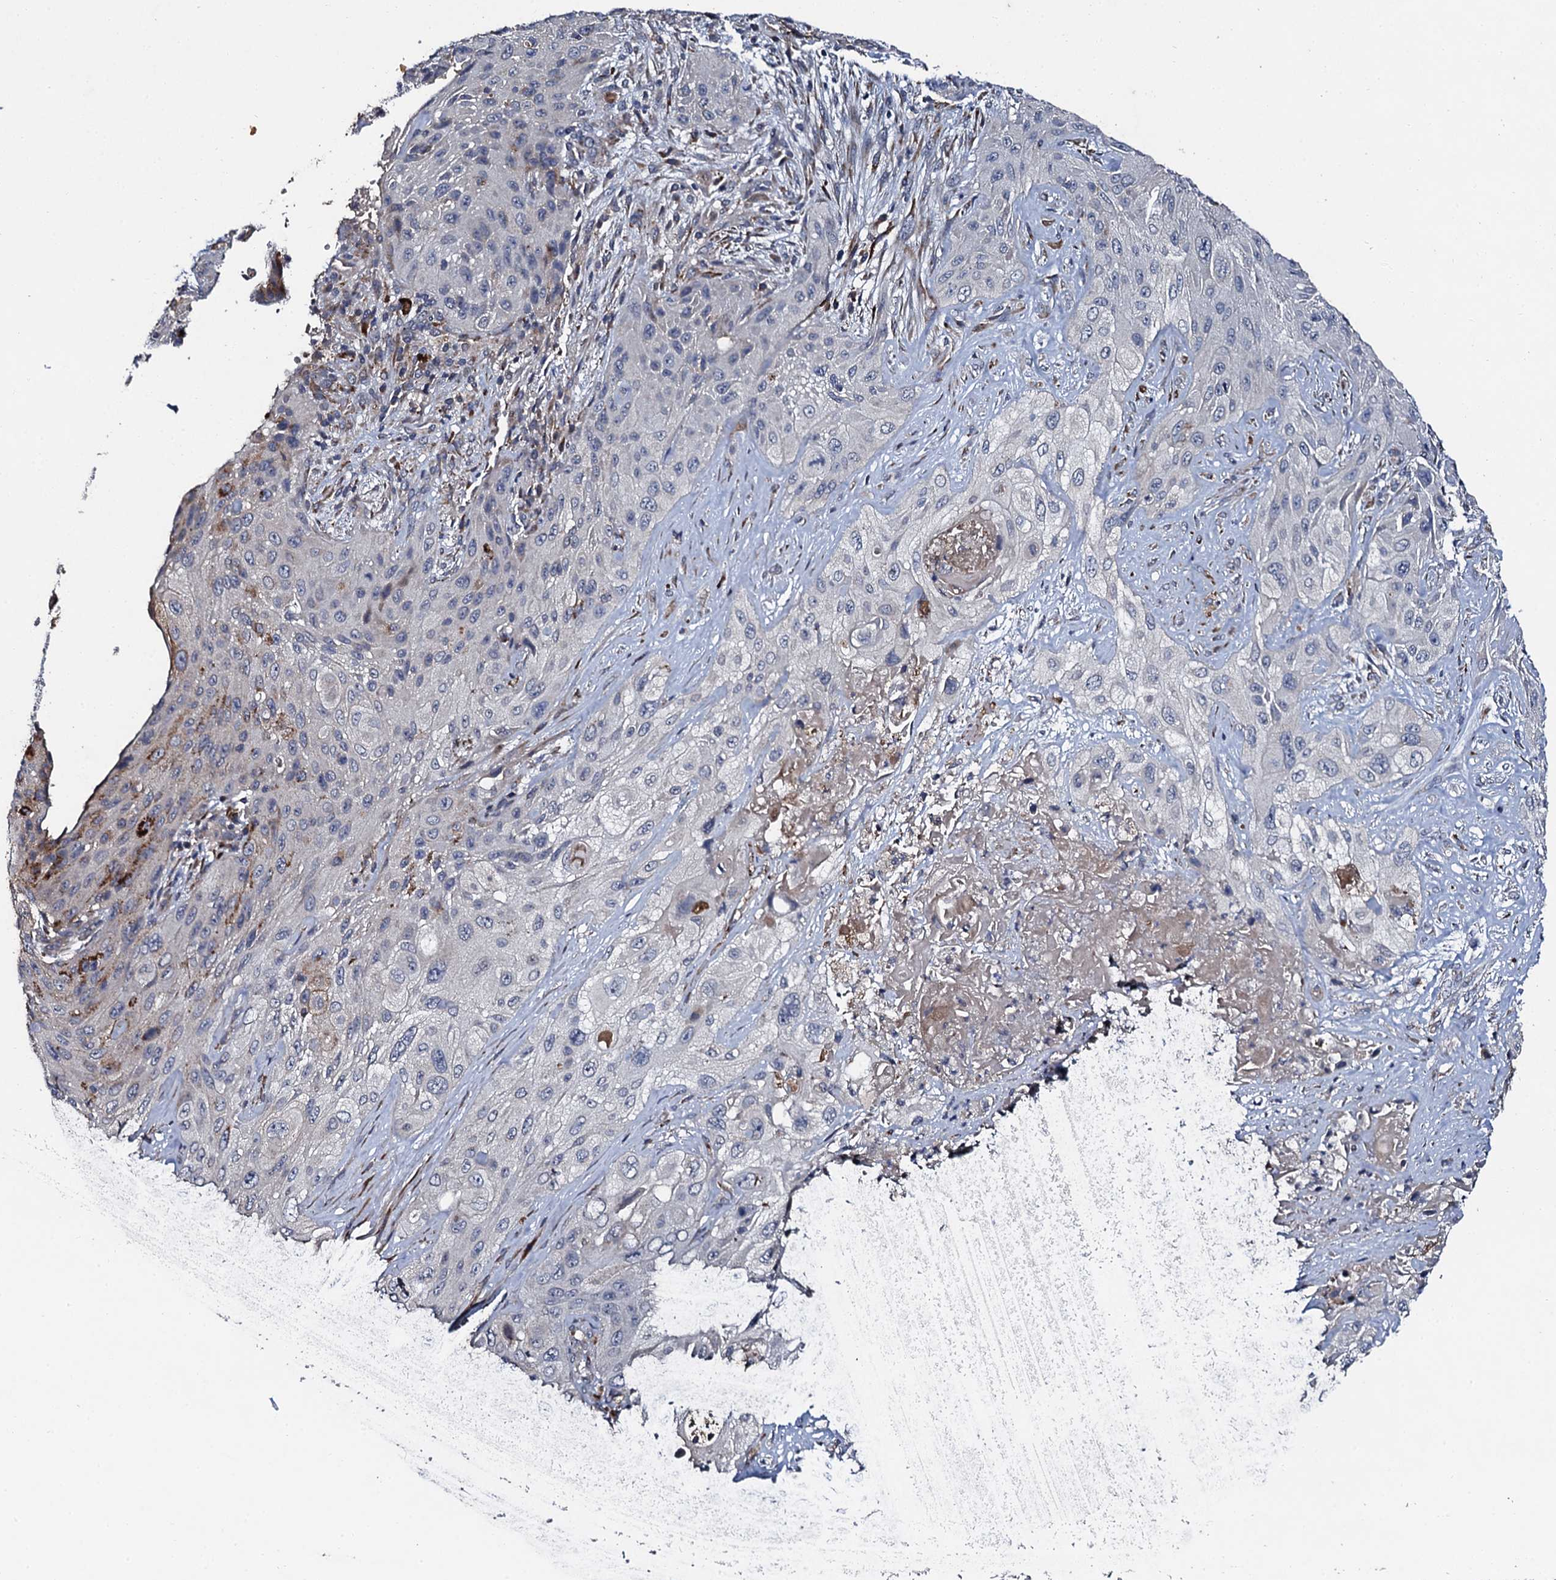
{"staining": {"intensity": "negative", "quantity": "none", "location": "none"}, "tissue": "cervical cancer", "cell_type": "Tumor cells", "image_type": "cancer", "snomed": [{"axis": "morphology", "description": "Squamous cell carcinoma, NOS"}, {"axis": "topography", "description": "Cervix"}], "caption": "DAB (3,3'-diaminobenzidine) immunohistochemical staining of human cervical cancer (squamous cell carcinoma) displays no significant positivity in tumor cells.", "gene": "LRRC28", "patient": {"sex": "female", "age": 42}}